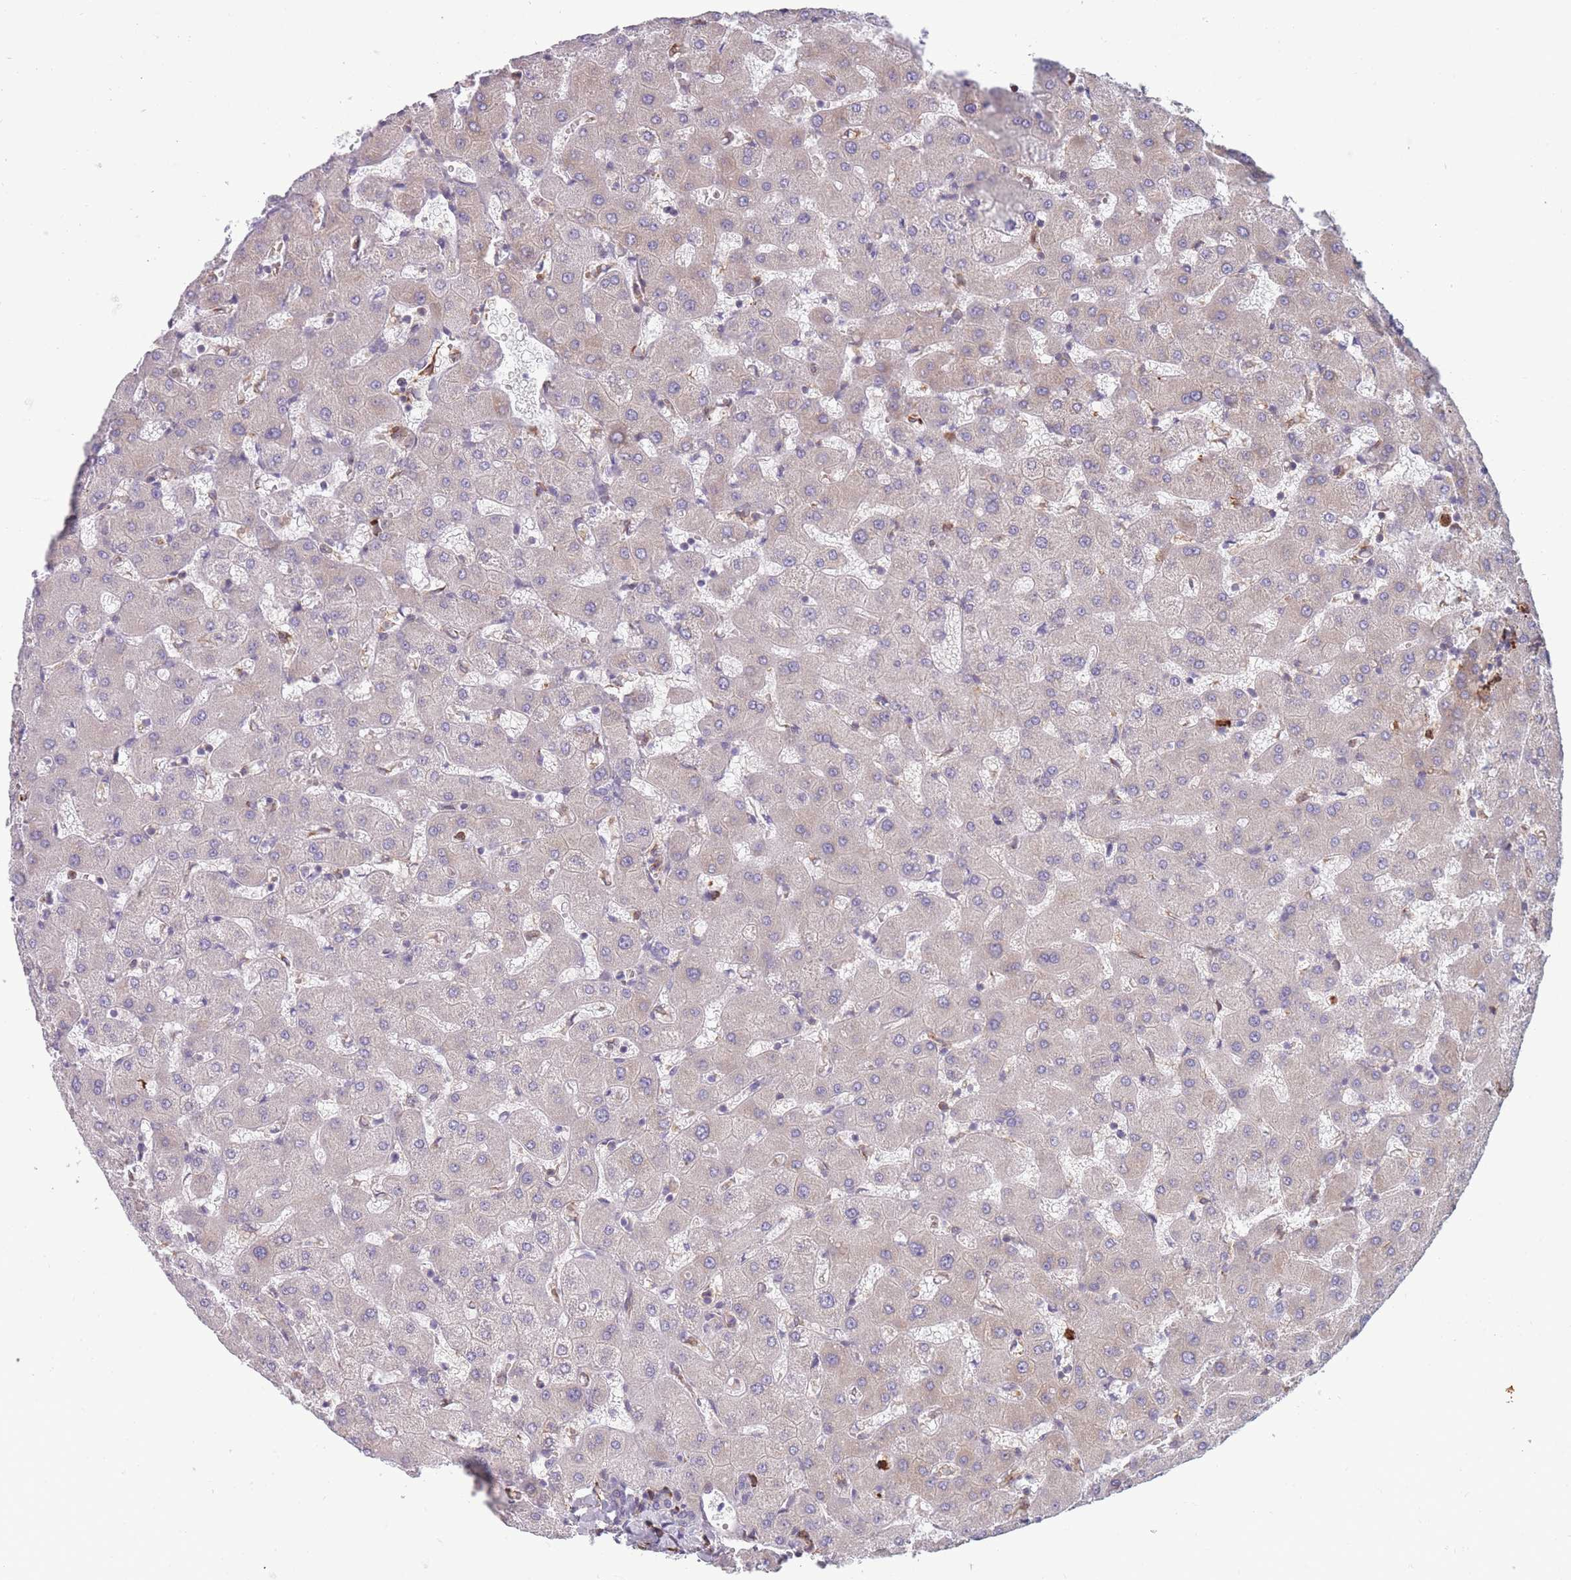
{"staining": {"intensity": "negative", "quantity": "none", "location": "none"}, "tissue": "liver", "cell_type": "Cholangiocytes", "image_type": "normal", "snomed": [{"axis": "morphology", "description": "Normal tissue, NOS"}, {"axis": "topography", "description": "Liver"}], "caption": "Immunohistochemistry (IHC) of normal liver shows no expression in cholangiocytes. The staining is performed using DAB (3,3'-diaminobenzidine) brown chromogen with nuclei counter-stained in using hematoxylin.", "gene": "TMEM121", "patient": {"sex": "female", "age": 63}}